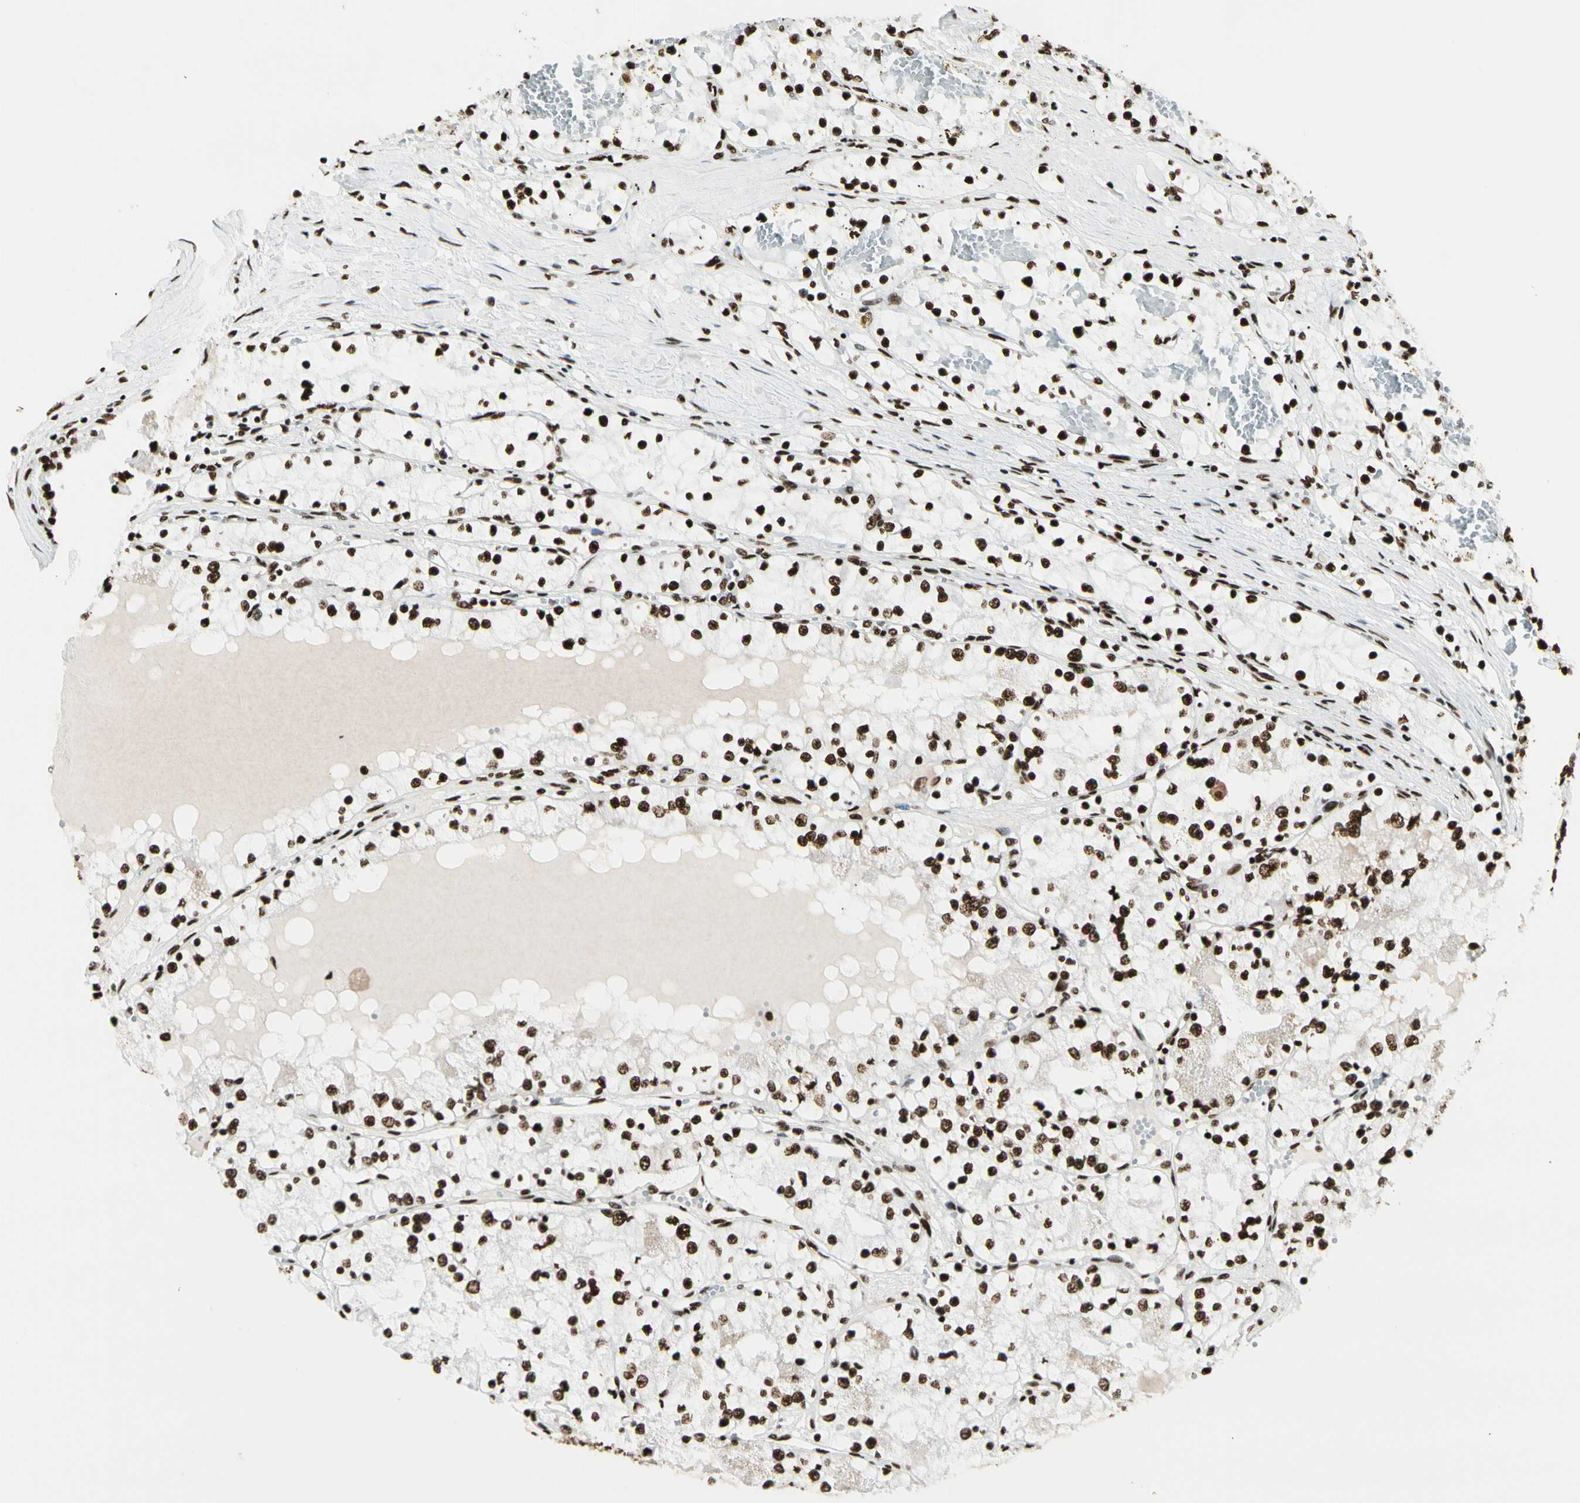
{"staining": {"intensity": "strong", "quantity": ">75%", "location": "nuclear"}, "tissue": "renal cancer", "cell_type": "Tumor cells", "image_type": "cancer", "snomed": [{"axis": "morphology", "description": "Adenocarcinoma, NOS"}, {"axis": "topography", "description": "Kidney"}], "caption": "Protein analysis of renal cancer tissue displays strong nuclear expression in approximately >75% of tumor cells. The protein of interest is shown in brown color, while the nuclei are stained blue.", "gene": "CCAR1", "patient": {"sex": "male", "age": 68}}